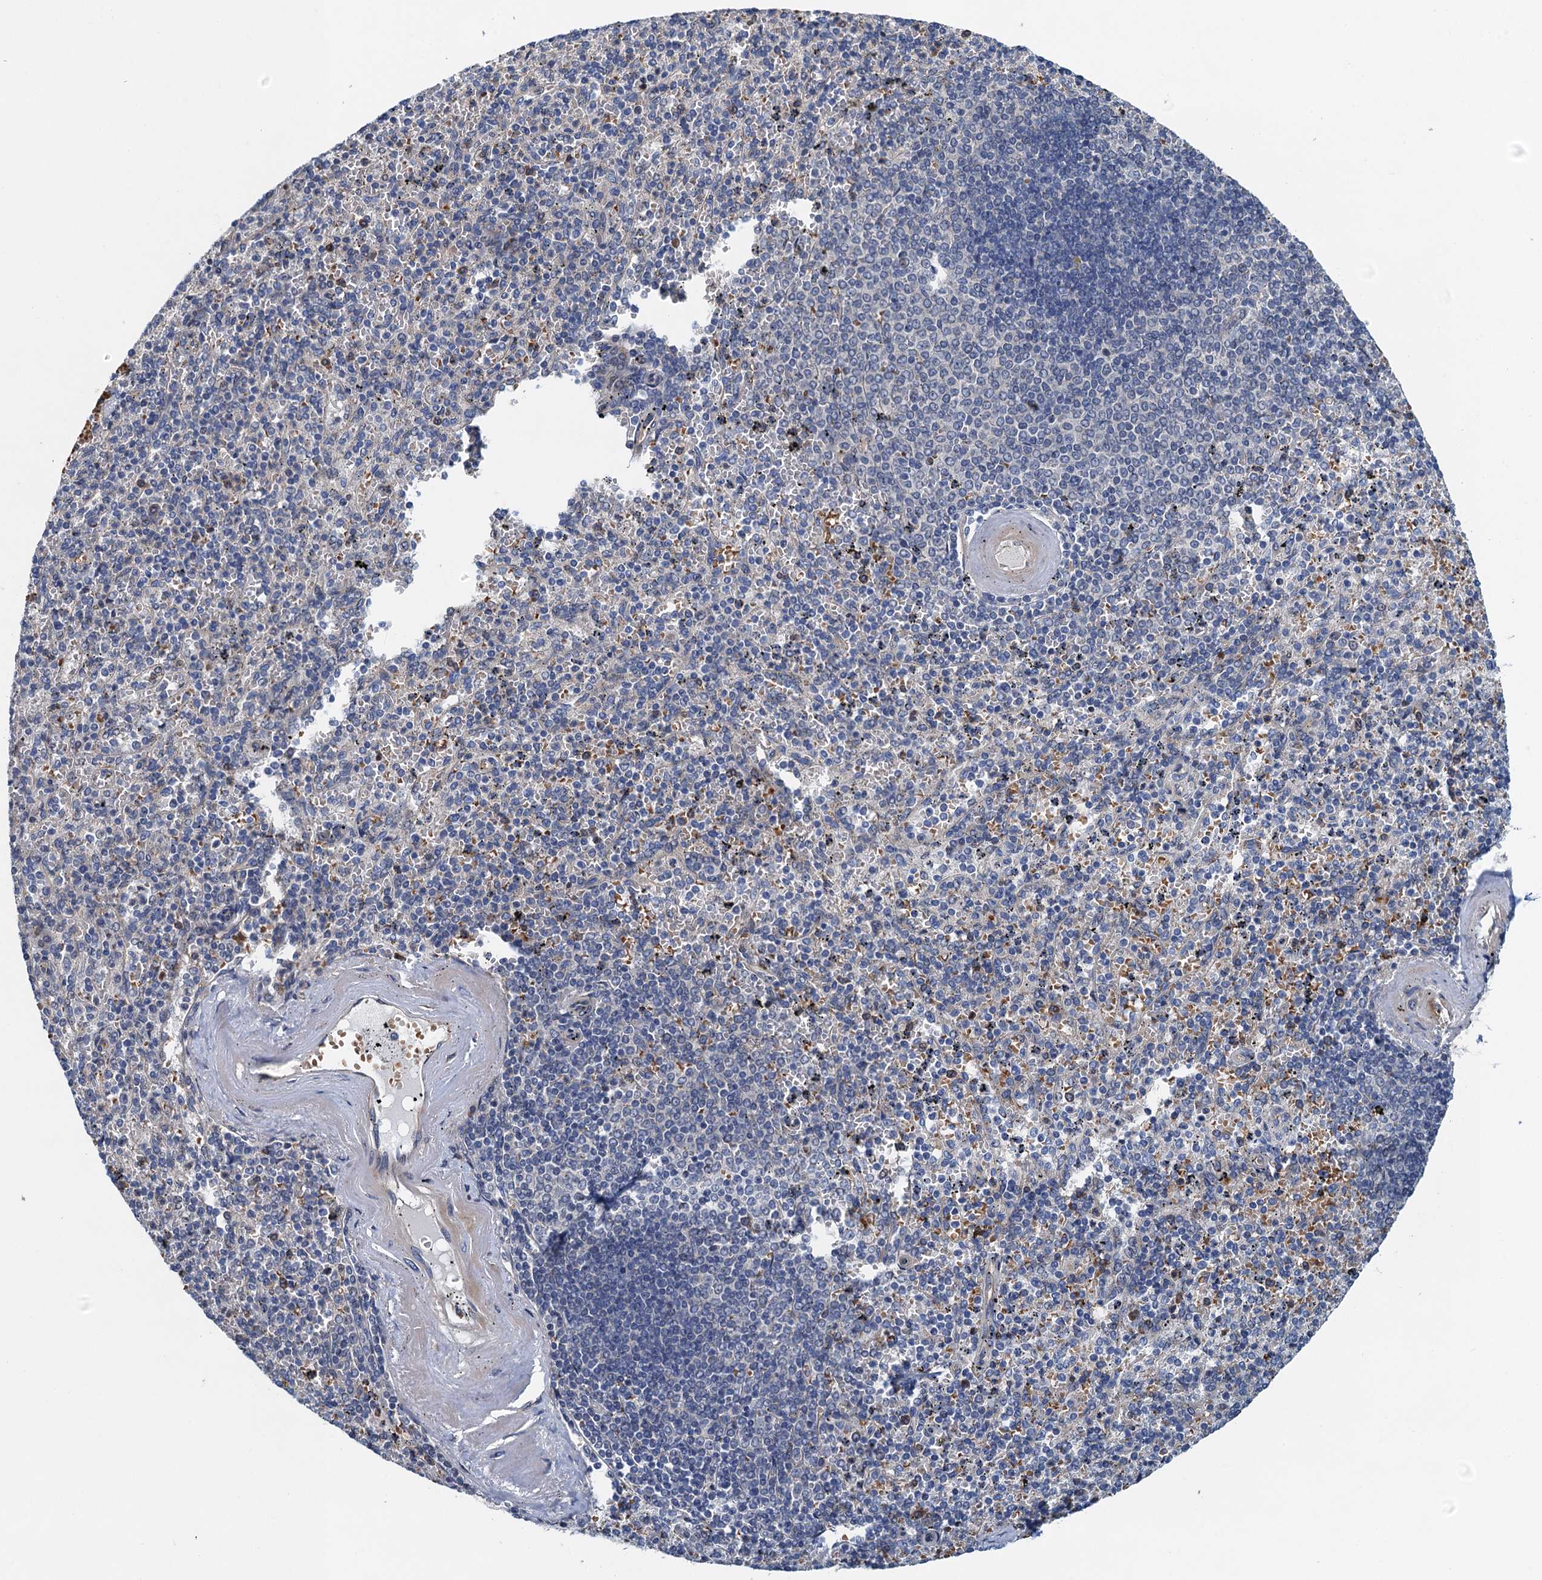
{"staining": {"intensity": "negative", "quantity": "none", "location": "none"}, "tissue": "spleen", "cell_type": "Cells in red pulp", "image_type": "normal", "snomed": [{"axis": "morphology", "description": "Normal tissue, NOS"}, {"axis": "topography", "description": "Spleen"}], "caption": "Immunohistochemistry (IHC) image of unremarkable spleen stained for a protein (brown), which exhibits no staining in cells in red pulp. Brightfield microscopy of immunohistochemistry (IHC) stained with DAB (3,3'-diaminobenzidine) (brown) and hematoxylin (blue), captured at high magnification.", "gene": "NBEA", "patient": {"sex": "male", "age": 82}}